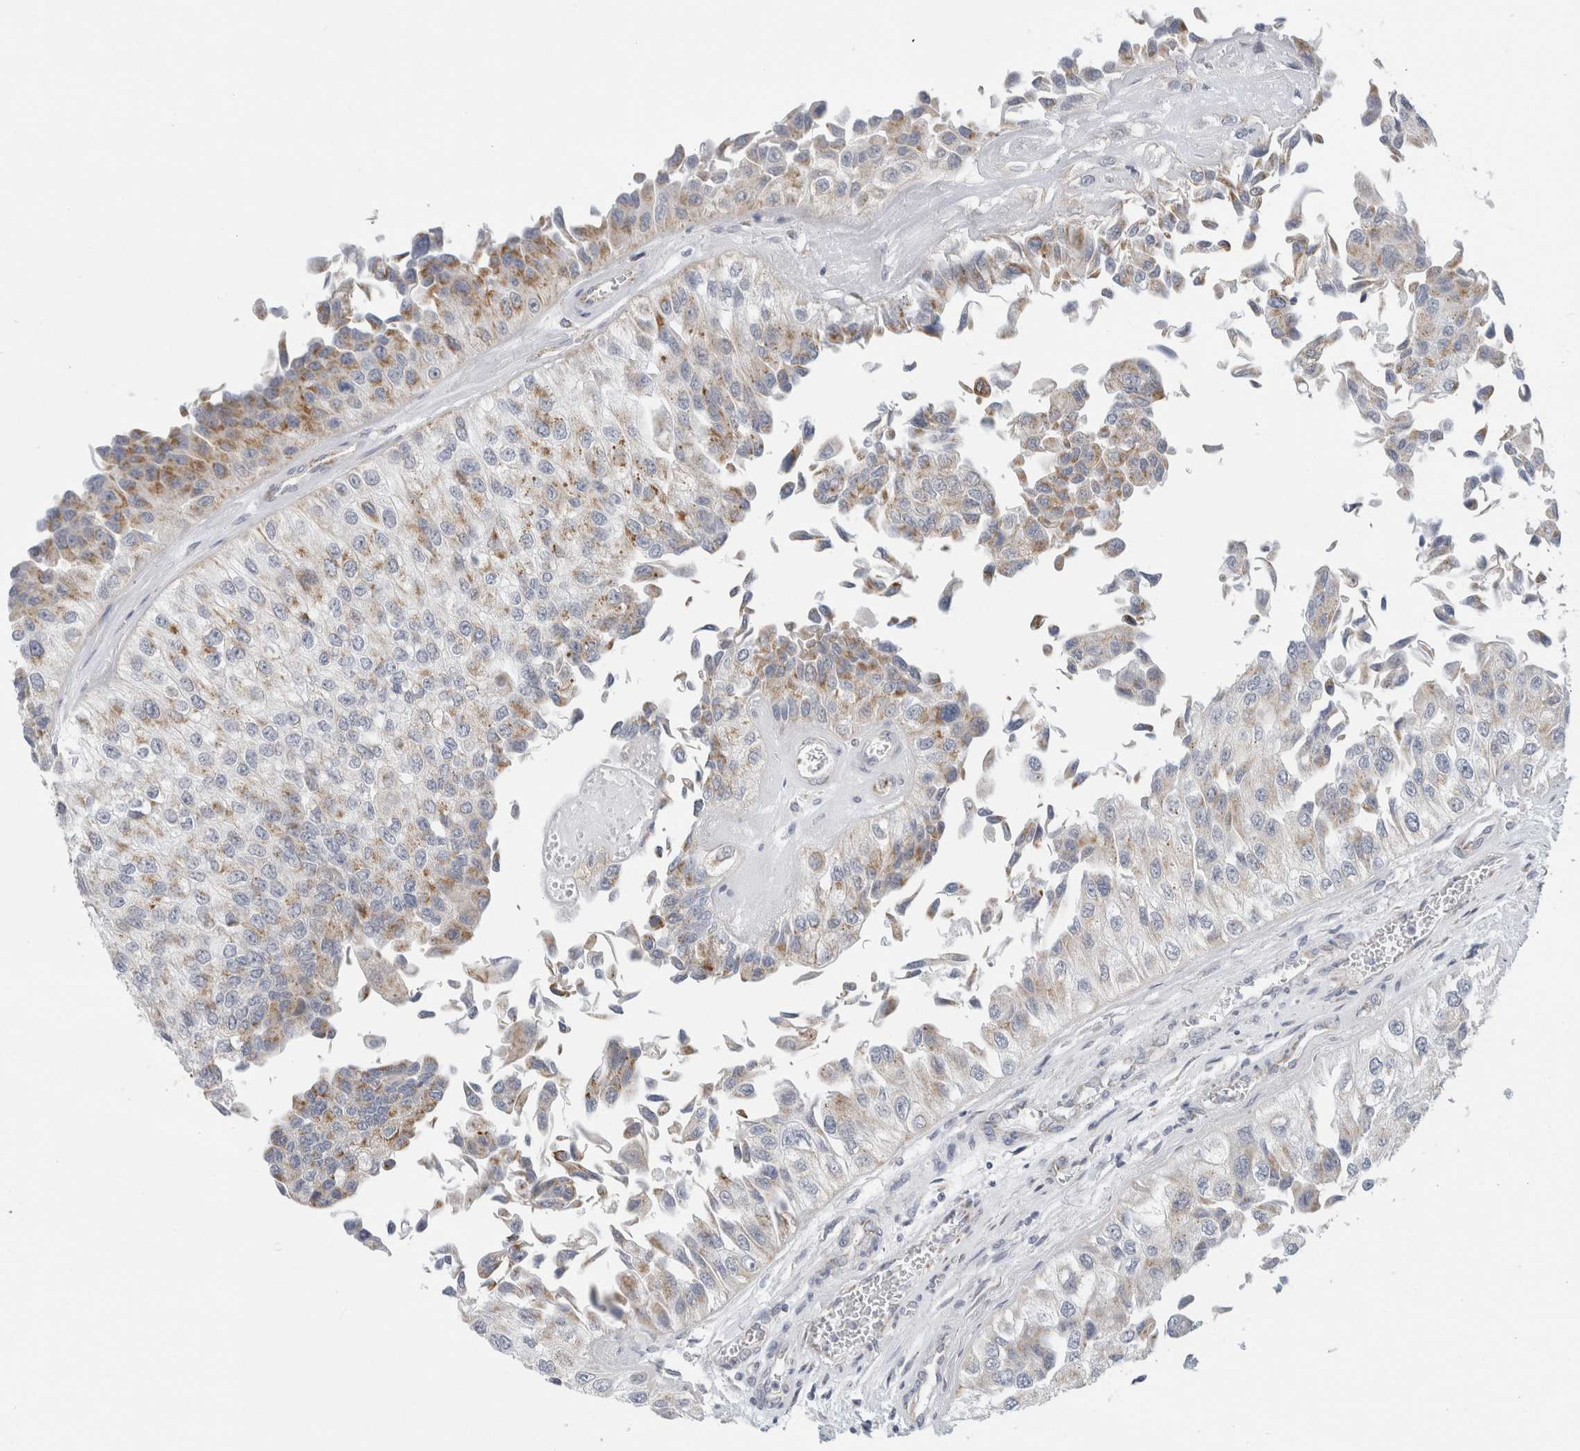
{"staining": {"intensity": "moderate", "quantity": "25%-75%", "location": "cytoplasmic/membranous"}, "tissue": "urothelial cancer", "cell_type": "Tumor cells", "image_type": "cancer", "snomed": [{"axis": "morphology", "description": "Urothelial carcinoma, High grade"}, {"axis": "topography", "description": "Kidney"}, {"axis": "topography", "description": "Urinary bladder"}], "caption": "This histopathology image reveals immunohistochemistry staining of human urothelial cancer, with medium moderate cytoplasmic/membranous expression in approximately 25%-75% of tumor cells.", "gene": "FAHD1", "patient": {"sex": "male", "age": 77}}